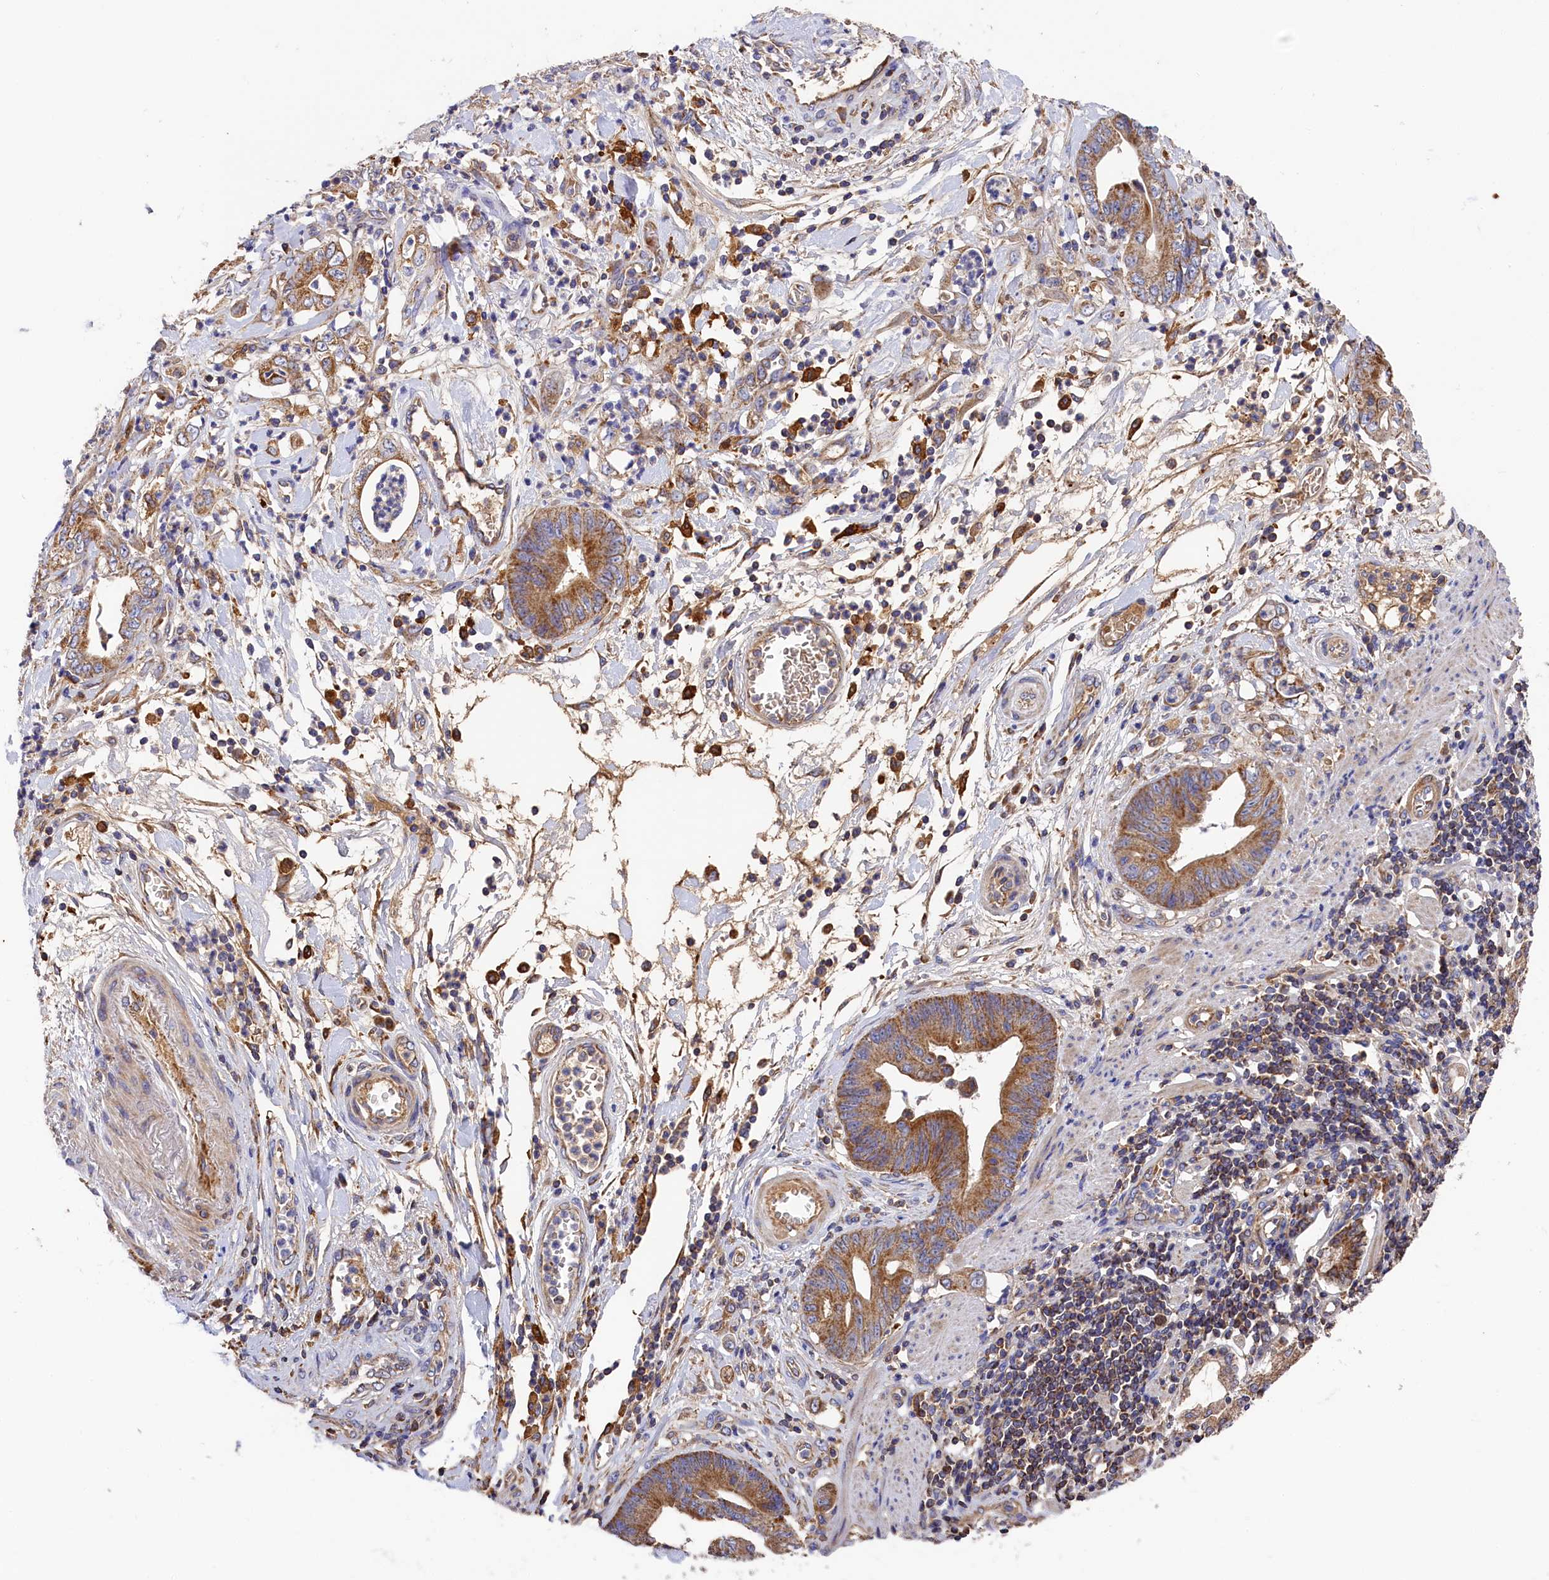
{"staining": {"intensity": "moderate", "quantity": ">75%", "location": "cytoplasmic/membranous"}, "tissue": "stomach cancer", "cell_type": "Tumor cells", "image_type": "cancer", "snomed": [{"axis": "morphology", "description": "Adenocarcinoma, NOS"}, {"axis": "topography", "description": "Stomach"}], "caption": "Protein analysis of stomach adenocarcinoma tissue displays moderate cytoplasmic/membranous staining in about >75% of tumor cells. The staining is performed using DAB brown chromogen to label protein expression. The nuclei are counter-stained blue using hematoxylin.", "gene": "SEC31B", "patient": {"sex": "female", "age": 73}}